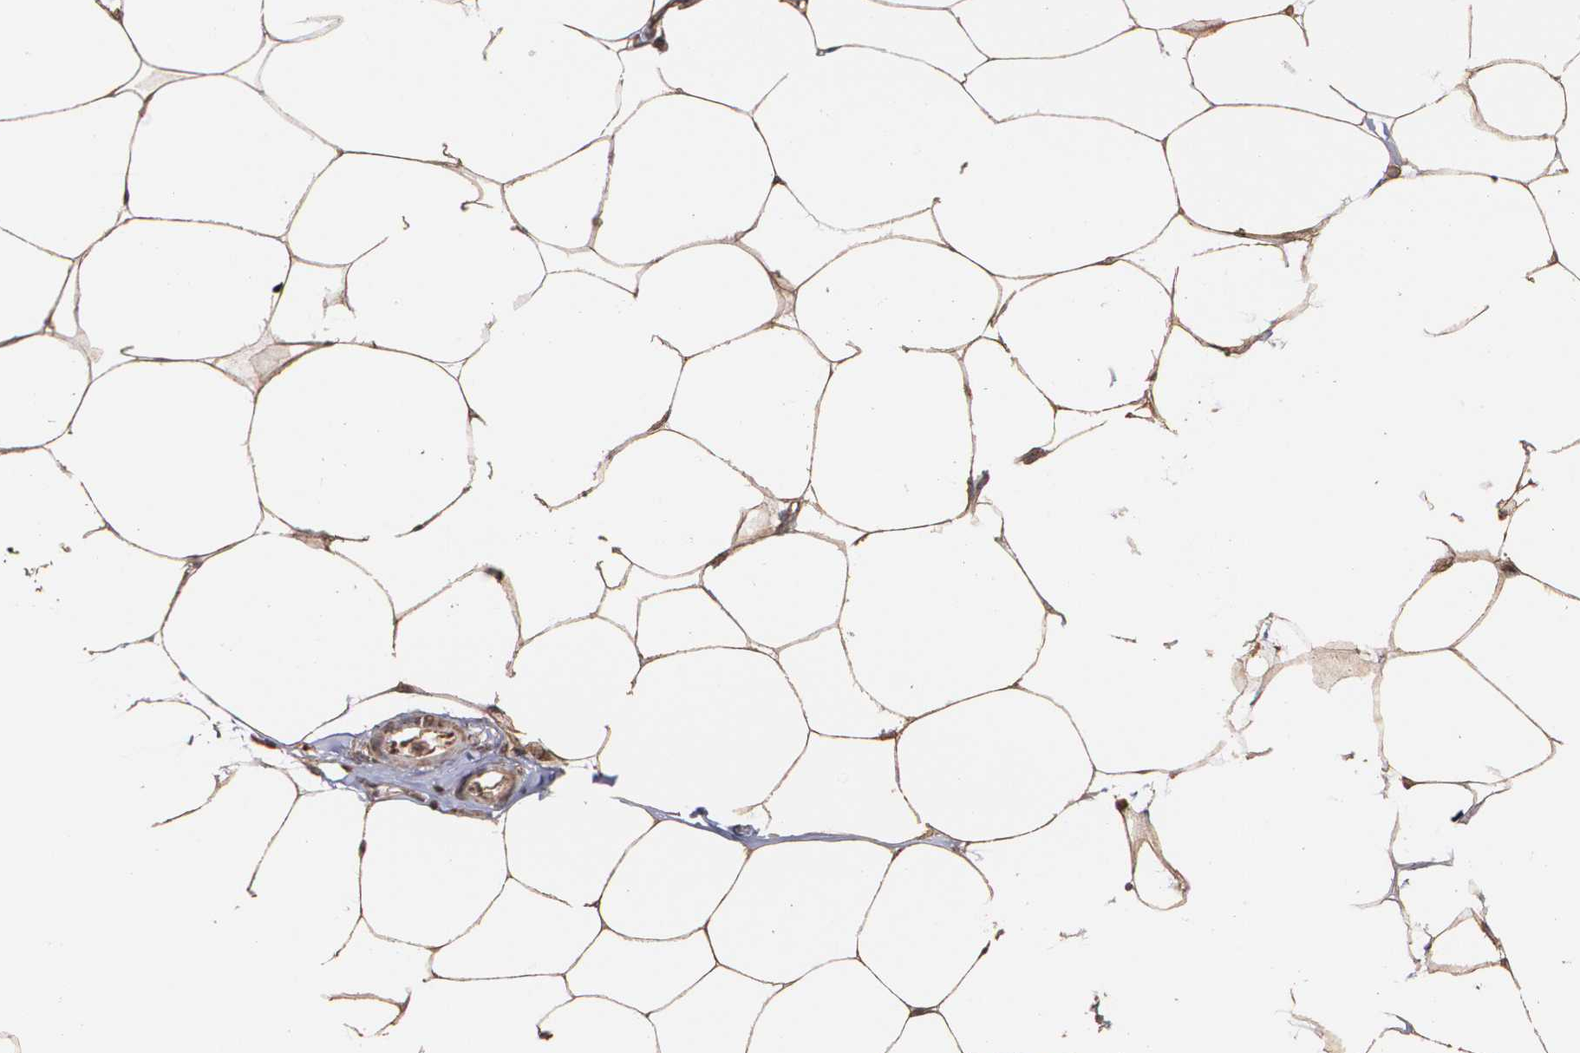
{"staining": {"intensity": "moderate", "quantity": ">75%", "location": "cytoplasmic/membranous"}, "tissue": "adipose tissue", "cell_type": "Adipocytes", "image_type": "normal", "snomed": [{"axis": "morphology", "description": "Normal tissue, NOS"}, {"axis": "morphology", "description": "Adenocarcinoma, NOS"}, {"axis": "topography", "description": "Colon"}, {"axis": "topography", "description": "Peripheral nerve tissue"}], "caption": "Protein expression analysis of unremarkable adipose tissue demonstrates moderate cytoplasmic/membranous positivity in about >75% of adipocytes. (Stains: DAB in brown, nuclei in blue, Microscopy: brightfield microscopy at high magnification).", "gene": "TRIP11", "patient": {"sex": "male", "age": 14}}